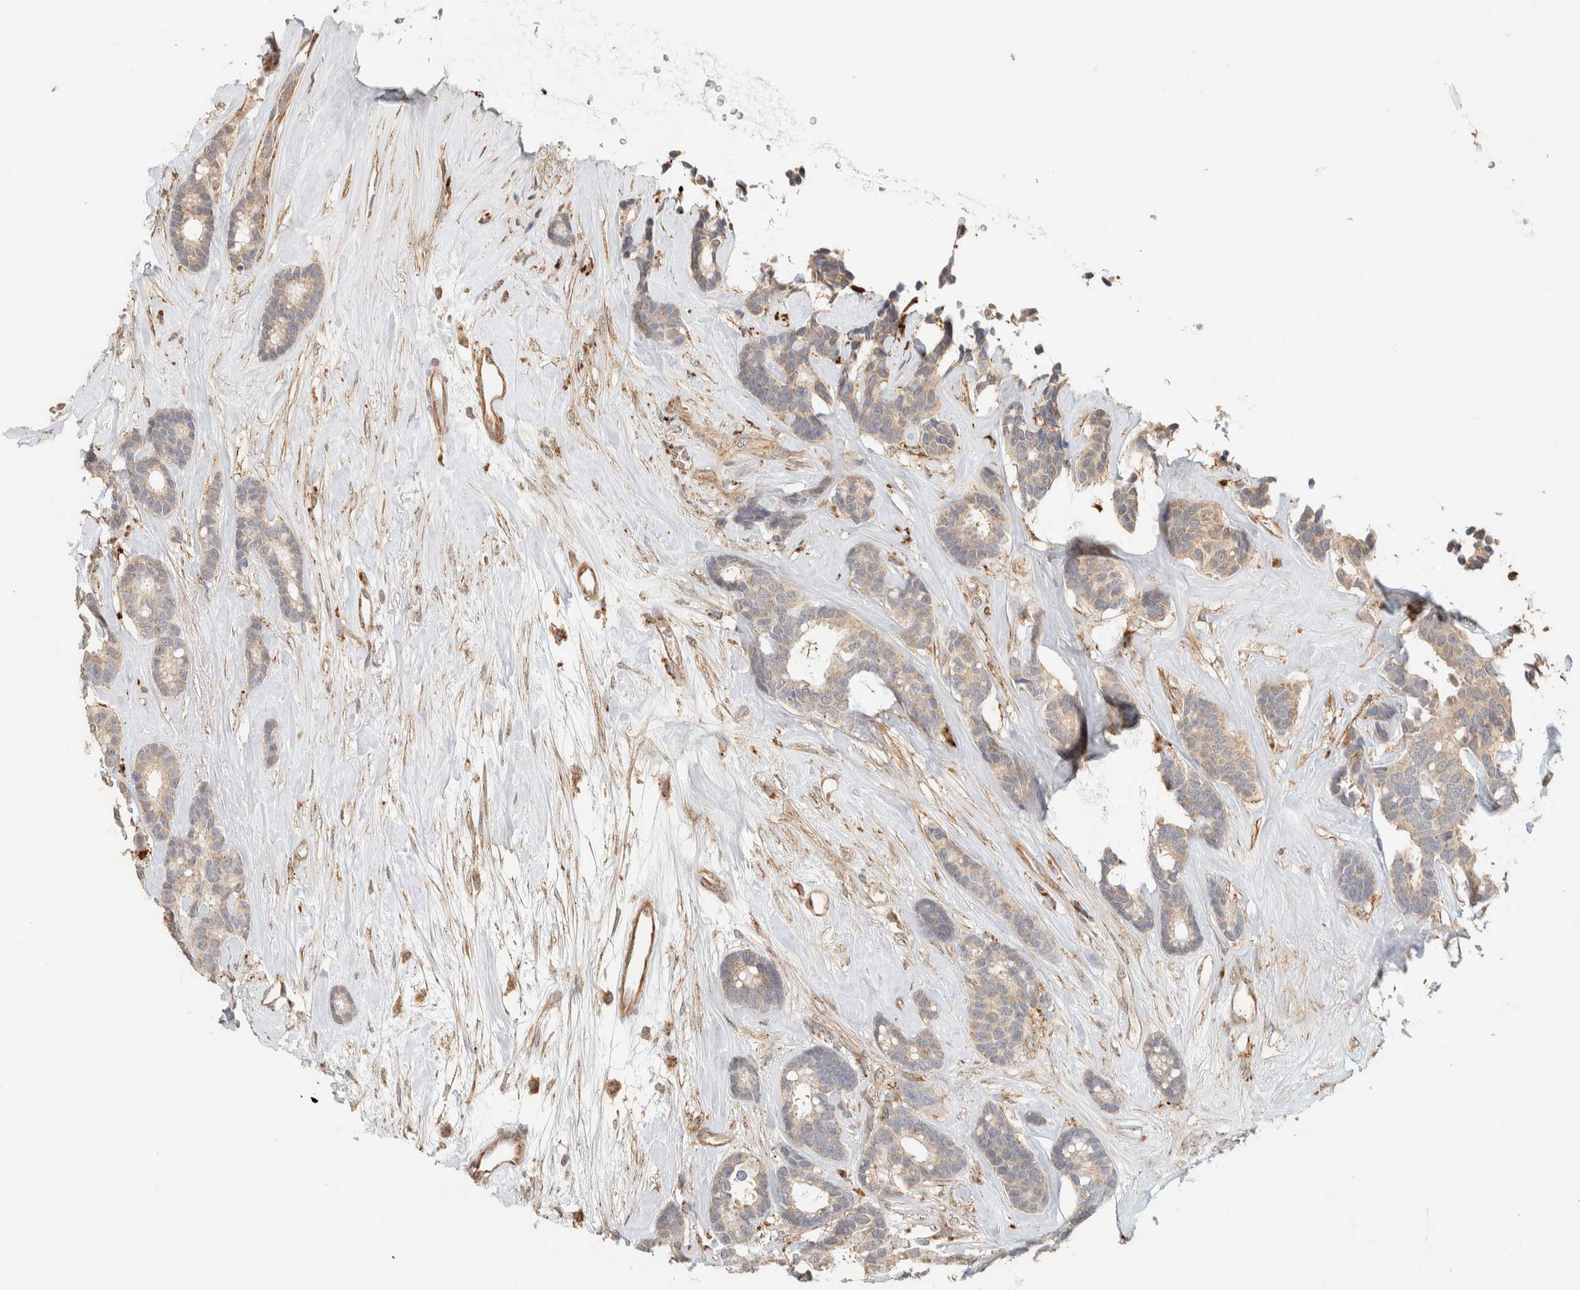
{"staining": {"intensity": "weak", "quantity": "25%-75%", "location": "cytoplasmic/membranous"}, "tissue": "breast cancer", "cell_type": "Tumor cells", "image_type": "cancer", "snomed": [{"axis": "morphology", "description": "Duct carcinoma"}, {"axis": "topography", "description": "Breast"}], "caption": "Immunohistochemistry (IHC) micrograph of neoplastic tissue: breast infiltrating ductal carcinoma stained using IHC shows low levels of weak protein expression localized specifically in the cytoplasmic/membranous of tumor cells, appearing as a cytoplasmic/membranous brown color.", "gene": "PDE7B", "patient": {"sex": "female", "age": 87}}